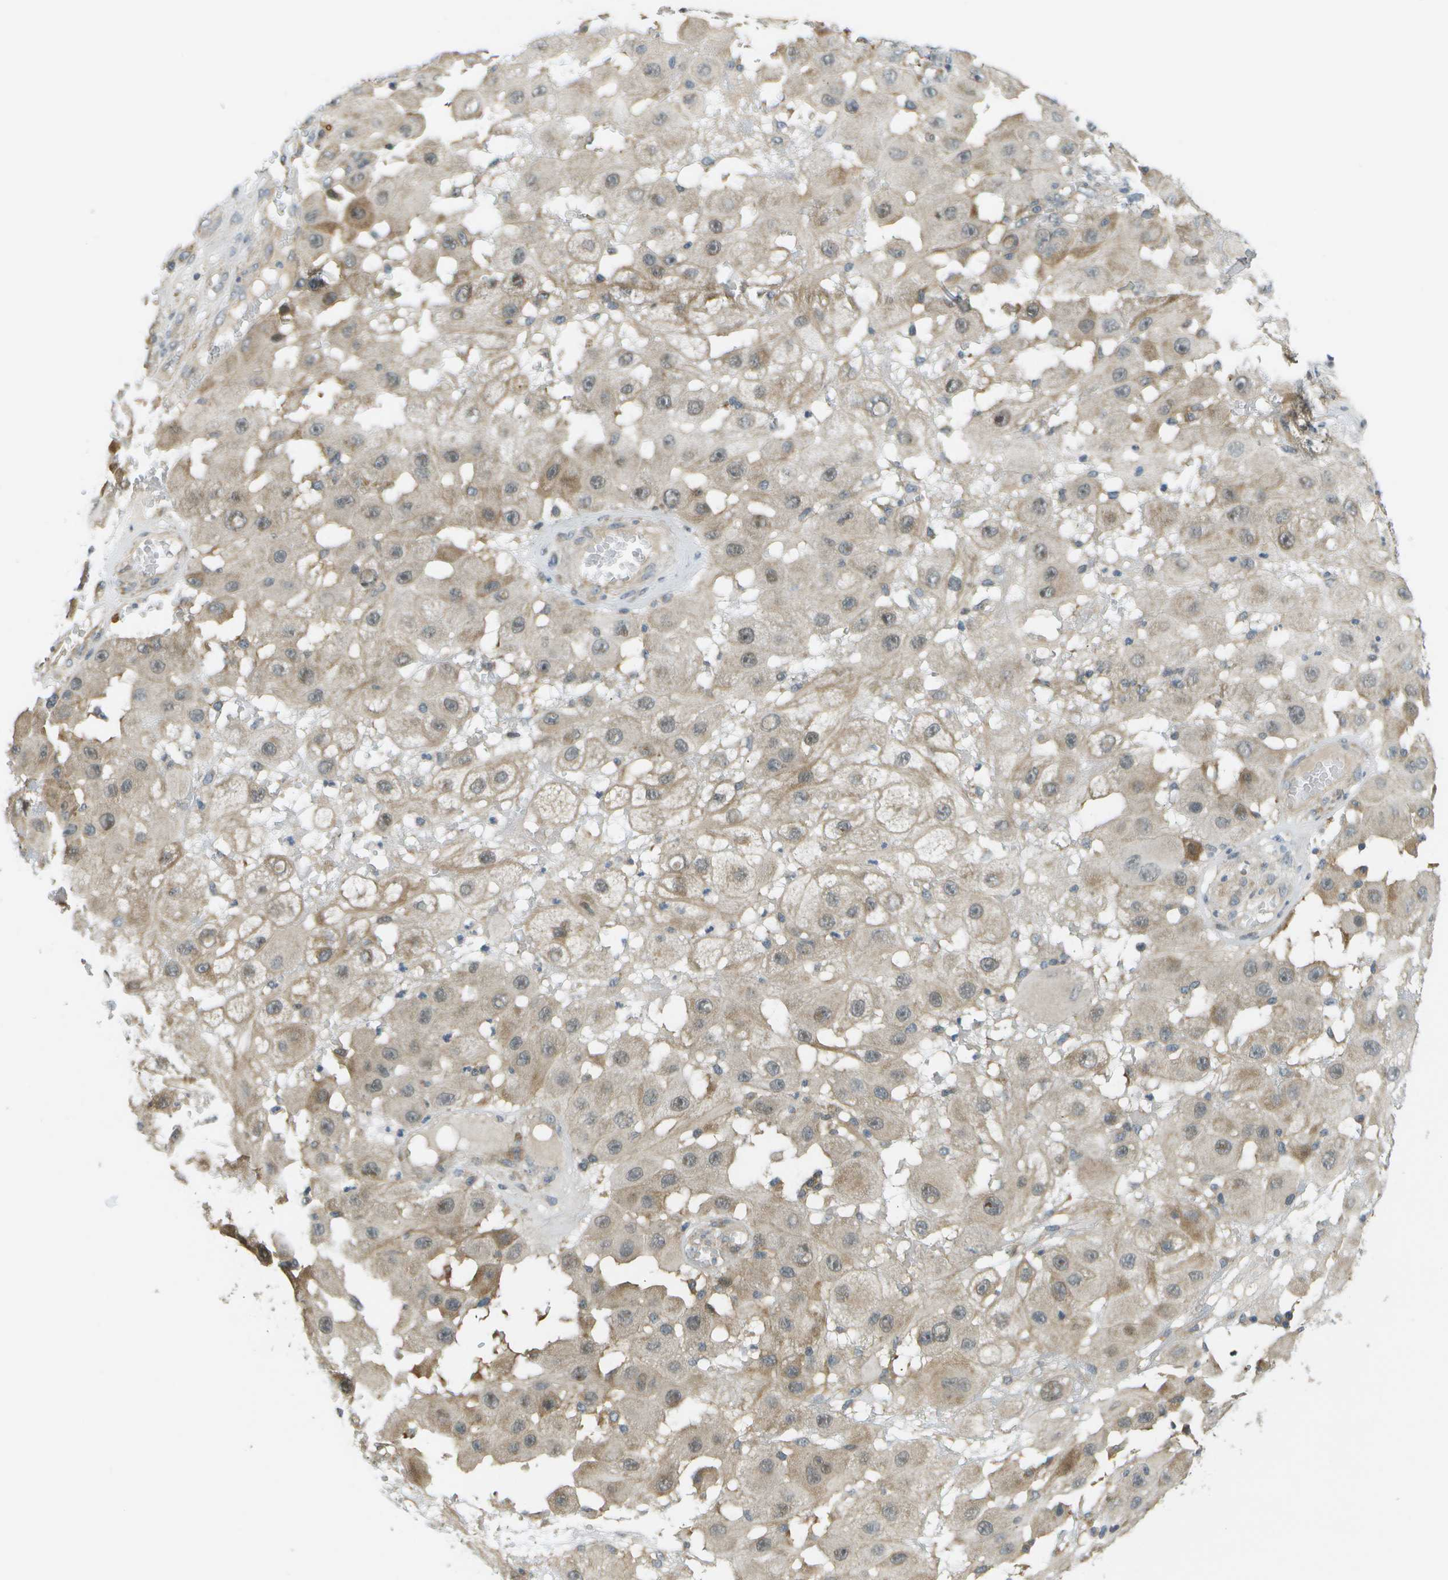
{"staining": {"intensity": "weak", "quantity": ">75%", "location": "cytoplasmic/membranous"}, "tissue": "melanoma", "cell_type": "Tumor cells", "image_type": "cancer", "snomed": [{"axis": "morphology", "description": "Malignant melanoma, NOS"}, {"axis": "topography", "description": "Skin"}], "caption": "Protein staining exhibits weak cytoplasmic/membranous staining in approximately >75% of tumor cells in melanoma.", "gene": "WNK2", "patient": {"sex": "female", "age": 81}}